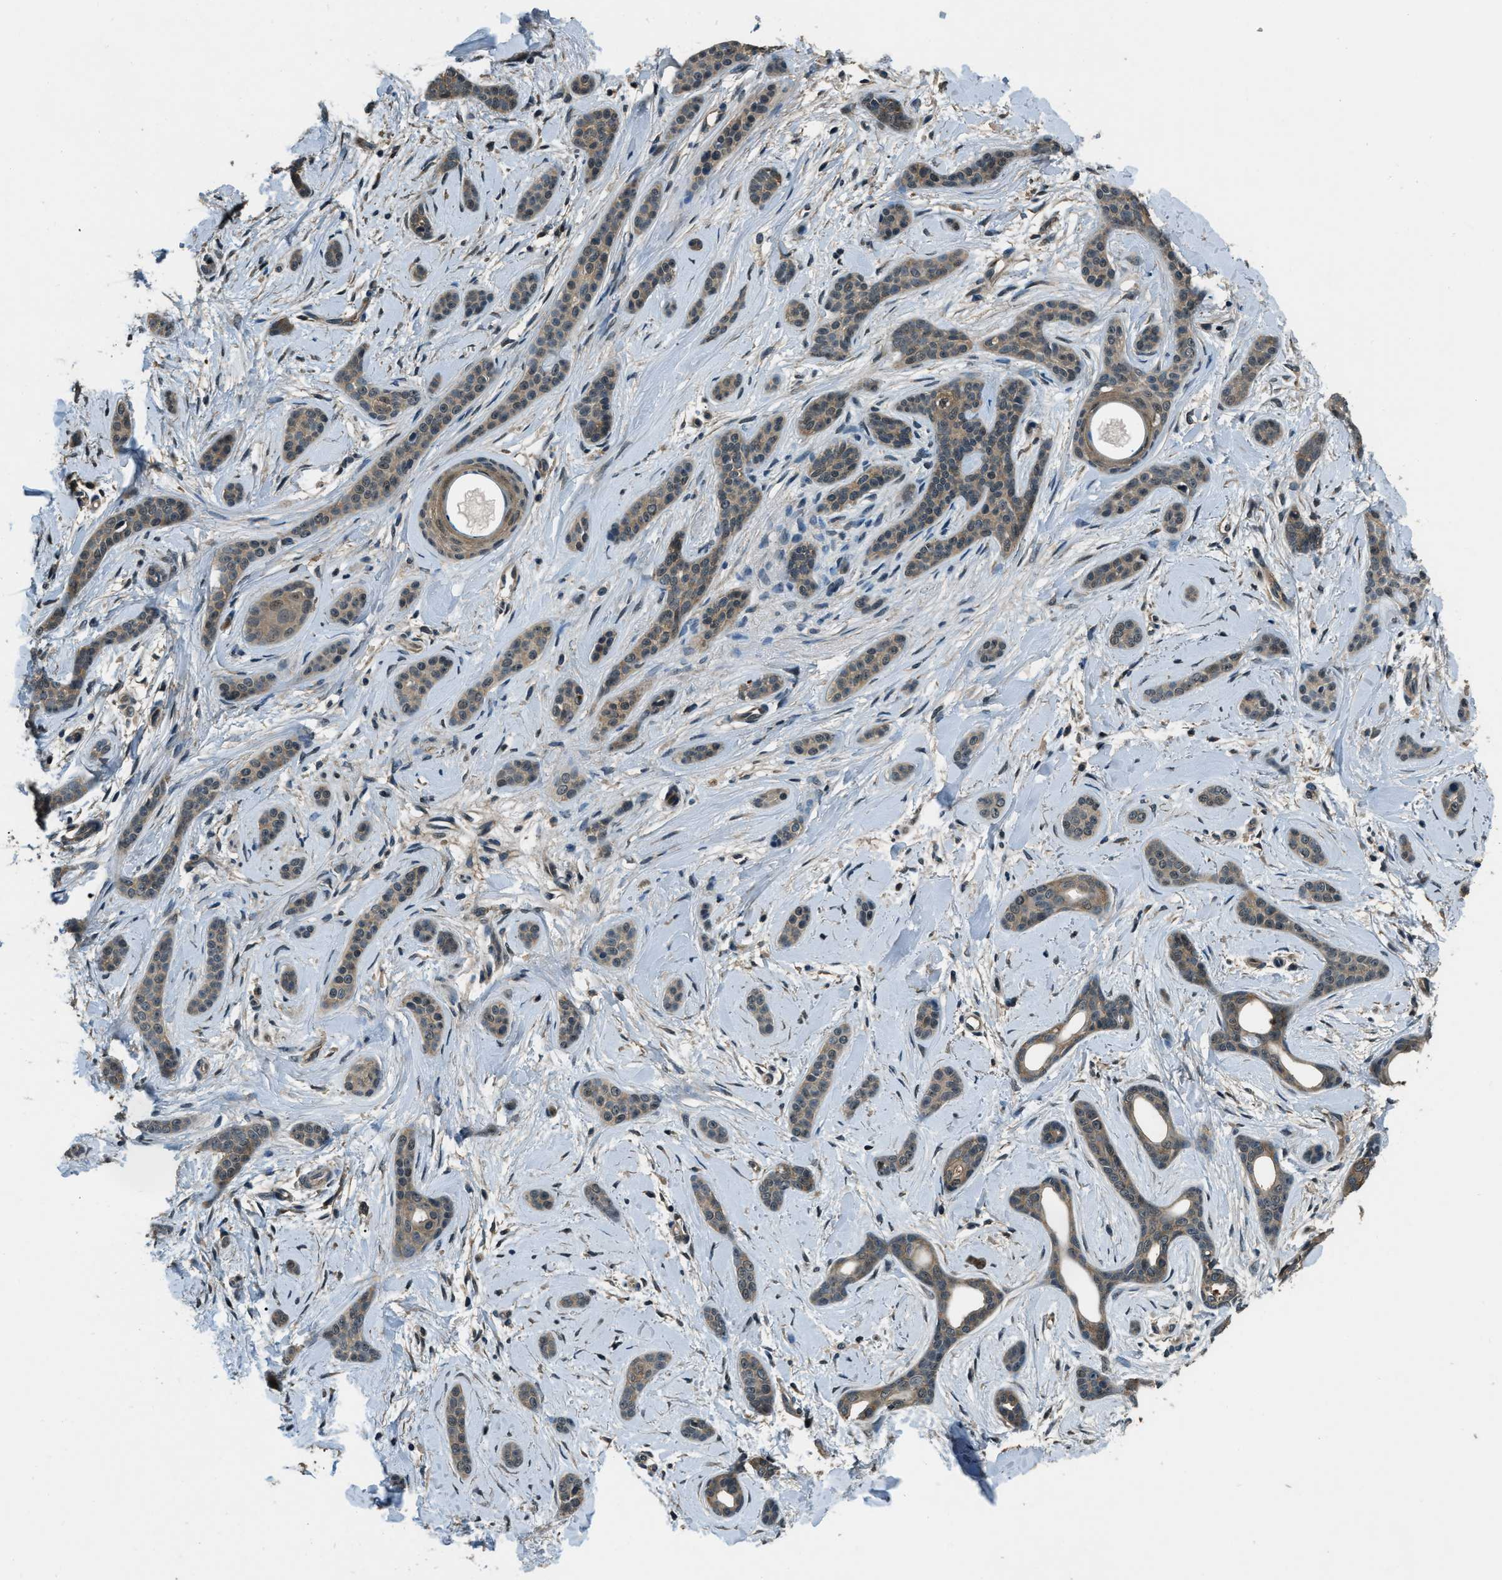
{"staining": {"intensity": "weak", "quantity": ">75%", "location": "cytoplasmic/membranous"}, "tissue": "skin cancer", "cell_type": "Tumor cells", "image_type": "cancer", "snomed": [{"axis": "morphology", "description": "Basal cell carcinoma"}, {"axis": "morphology", "description": "Adnexal tumor, benign"}, {"axis": "topography", "description": "Skin"}], "caption": "Skin cancer (basal cell carcinoma) stained with a brown dye exhibits weak cytoplasmic/membranous positive positivity in approximately >75% of tumor cells.", "gene": "NUDCD3", "patient": {"sex": "female", "age": 42}}